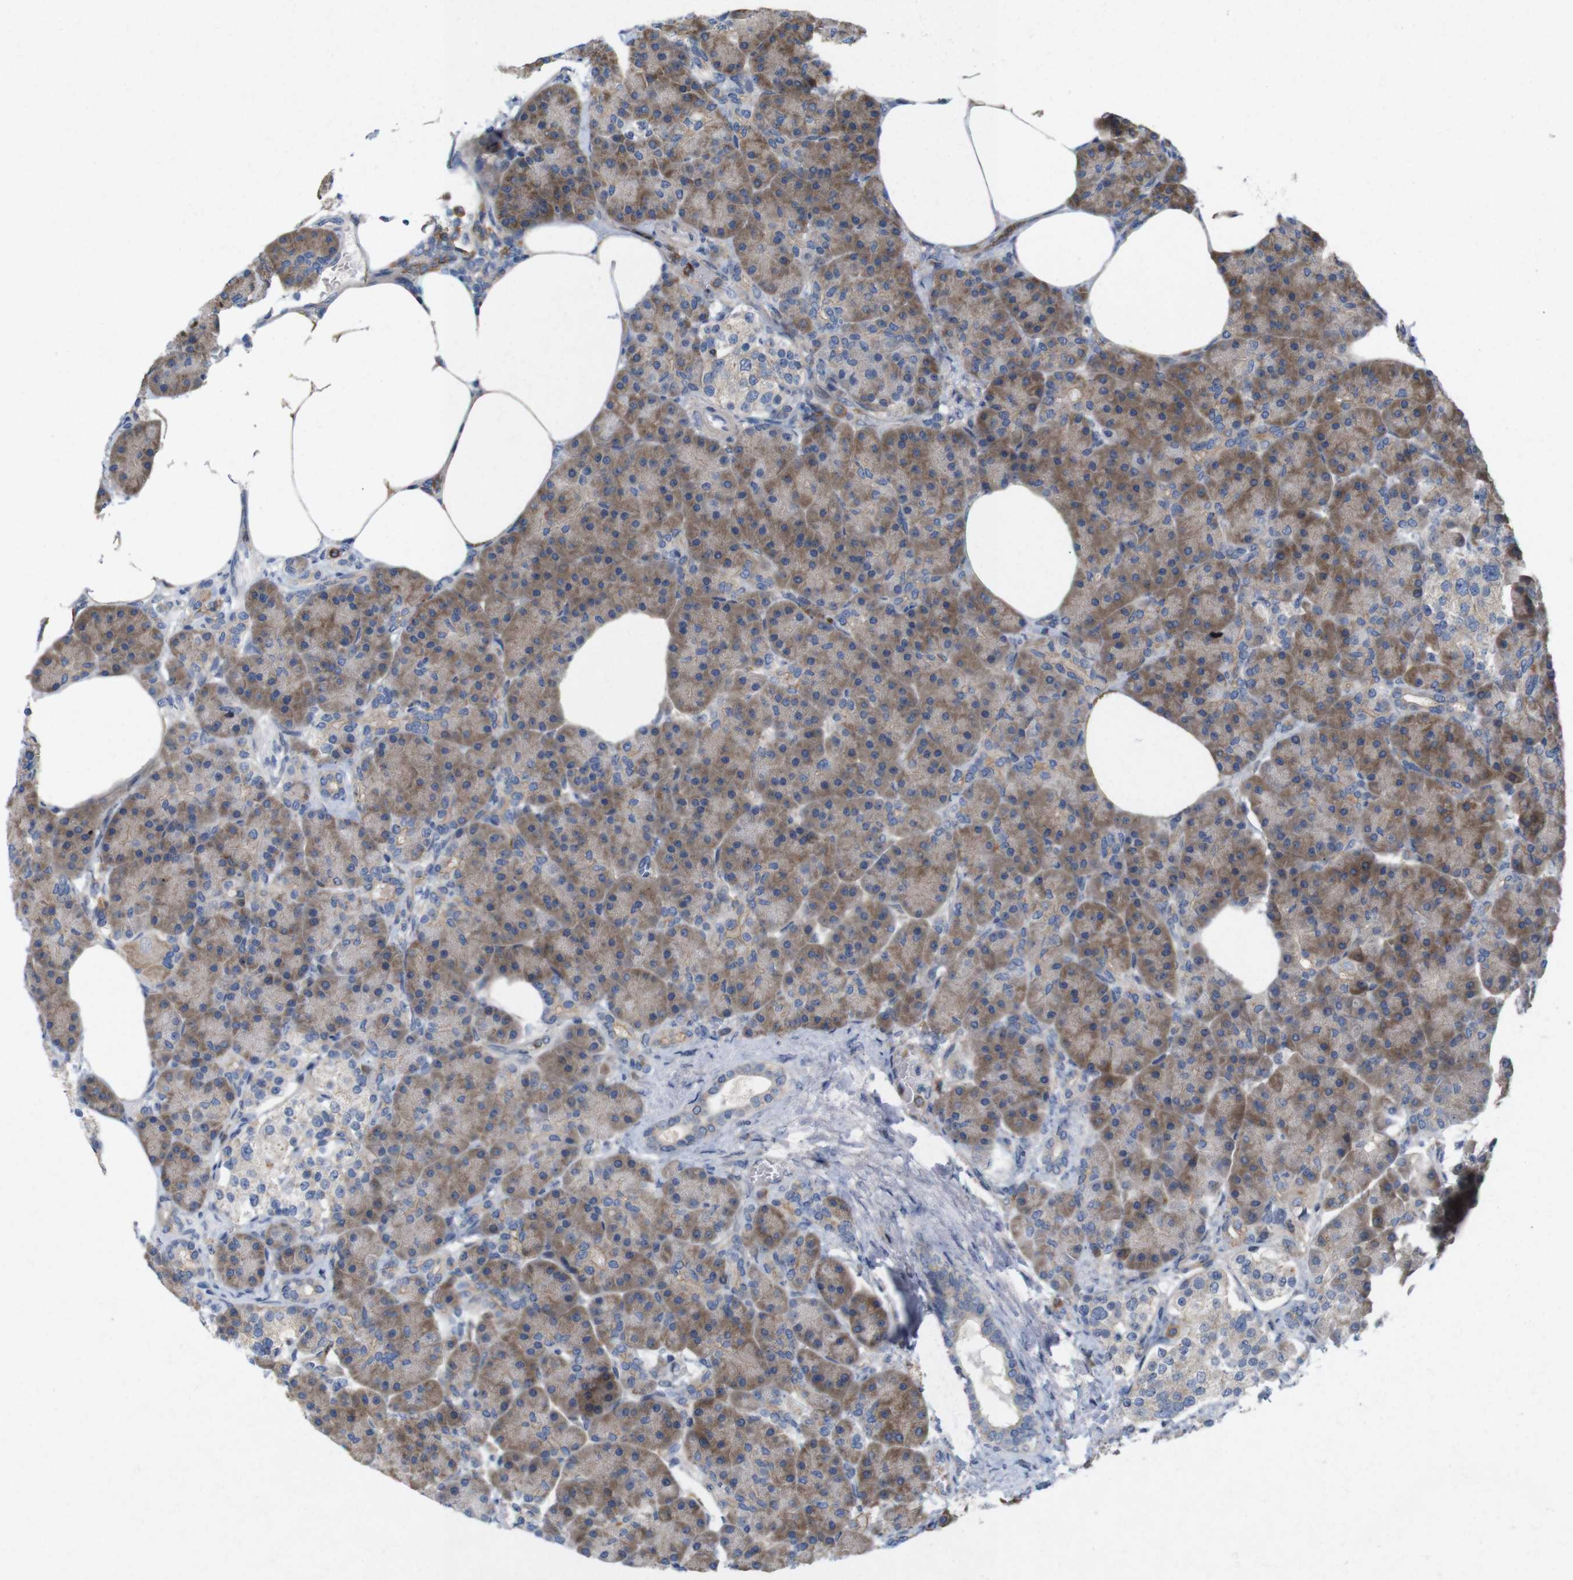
{"staining": {"intensity": "moderate", "quantity": ">75%", "location": "cytoplasmic/membranous"}, "tissue": "pancreas", "cell_type": "Exocrine glandular cells", "image_type": "normal", "snomed": [{"axis": "morphology", "description": "Normal tissue, NOS"}, {"axis": "topography", "description": "Pancreas"}], "caption": "High-magnification brightfield microscopy of benign pancreas stained with DAB (brown) and counterstained with hematoxylin (blue). exocrine glandular cells exhibit moderate cytoplasmic/membranous positivity is appreciated in about>75% of cells.", "gene": "SIGLEC8", "patient": {"sex": "female", "age": 70}}